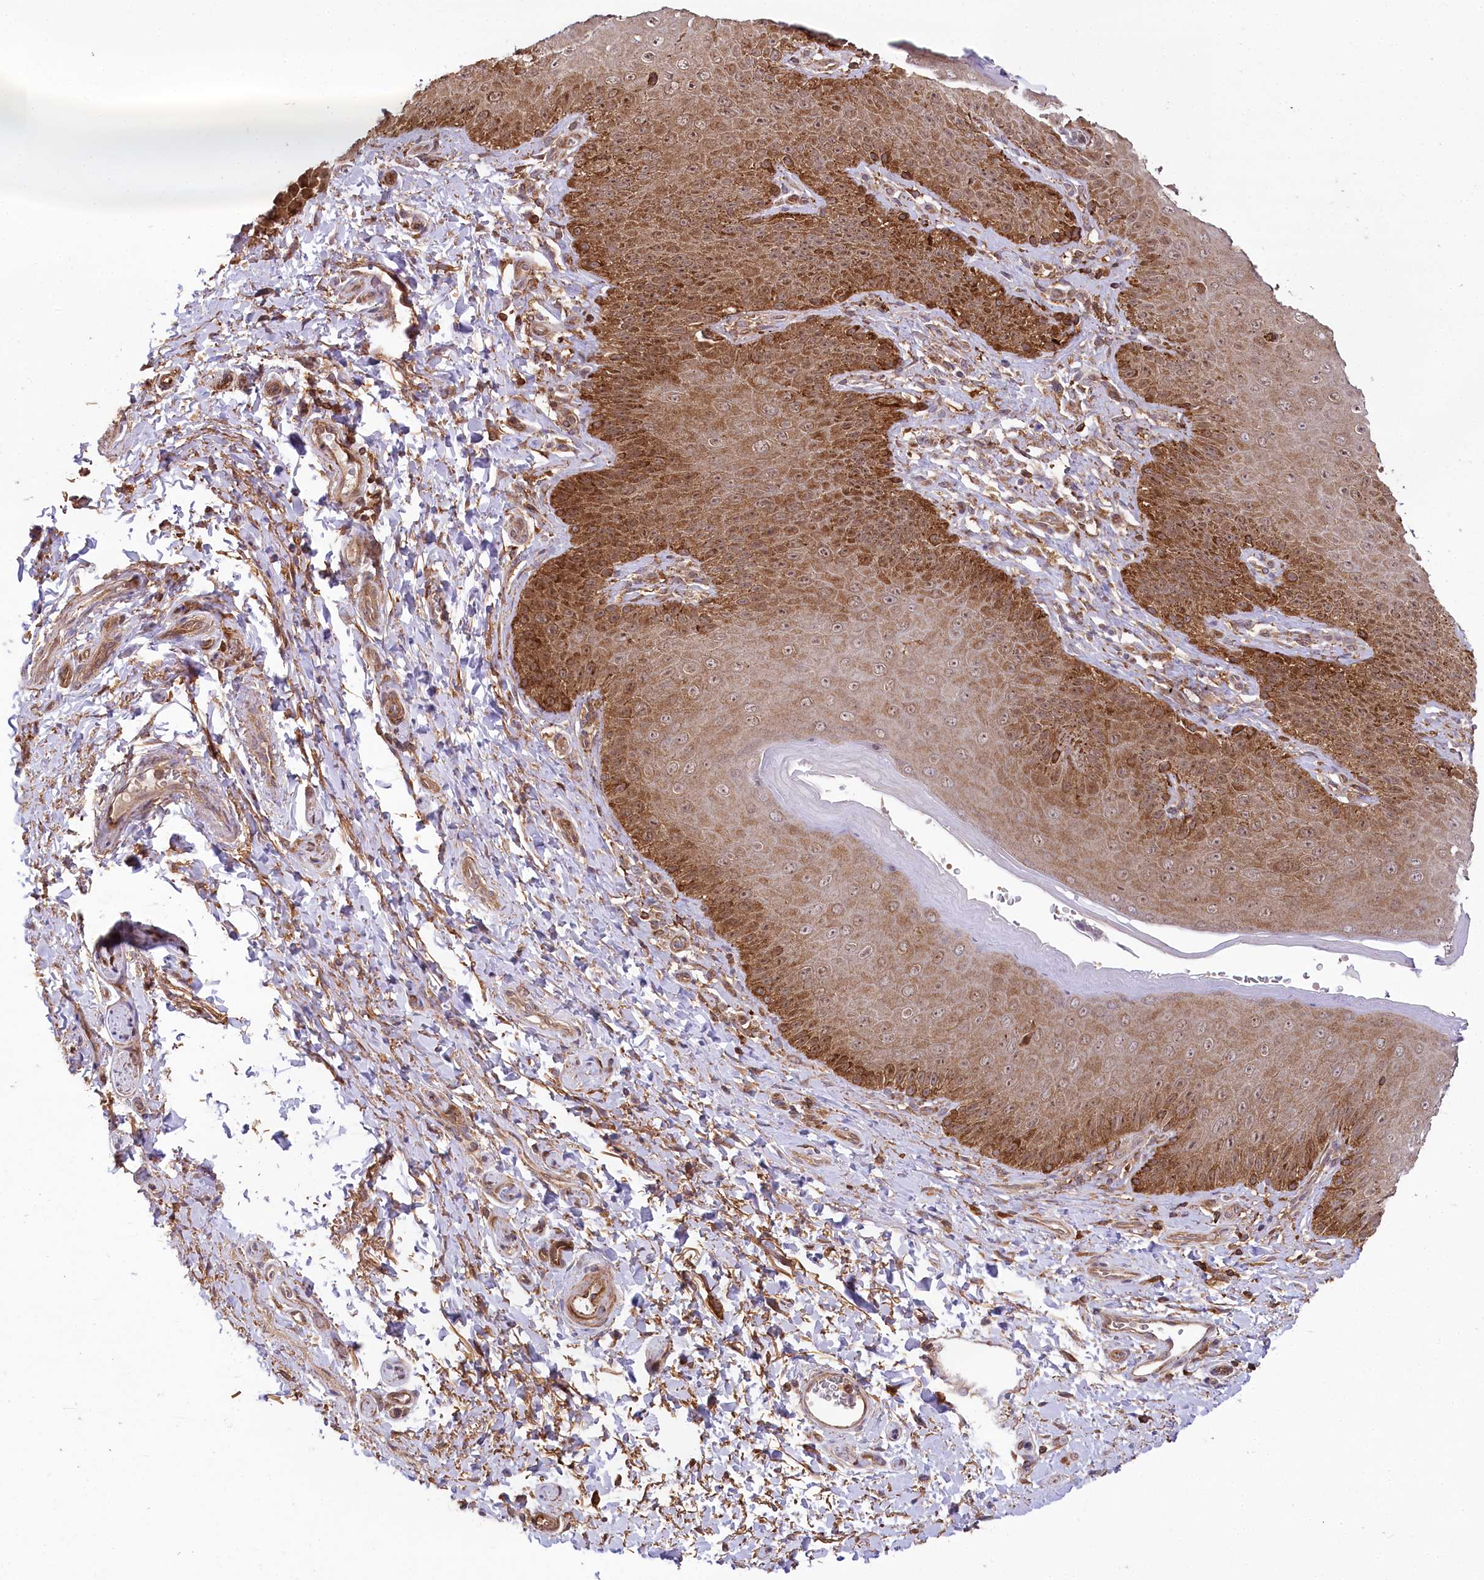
{"staining": {"intensity": "moderate", "quantity": ">75%", "location": "cytoplasmic/membranous,nuclear"}, "tissue": "skin", "cell_type": "Epidermal cells", "image_type": "normal", "snomed": [{"axis": "morphology", "description": "Normal tissue, NOS"}, {"axis": "topography", "description": "Anal"}], "caption": "A brown stain shows moderate cytoplasmic/membranous,nuclear staining of a protein in epidermal cells of benign skin.", "gene": "CCDC91", "patient": {"sex": "male", "age": 44}}